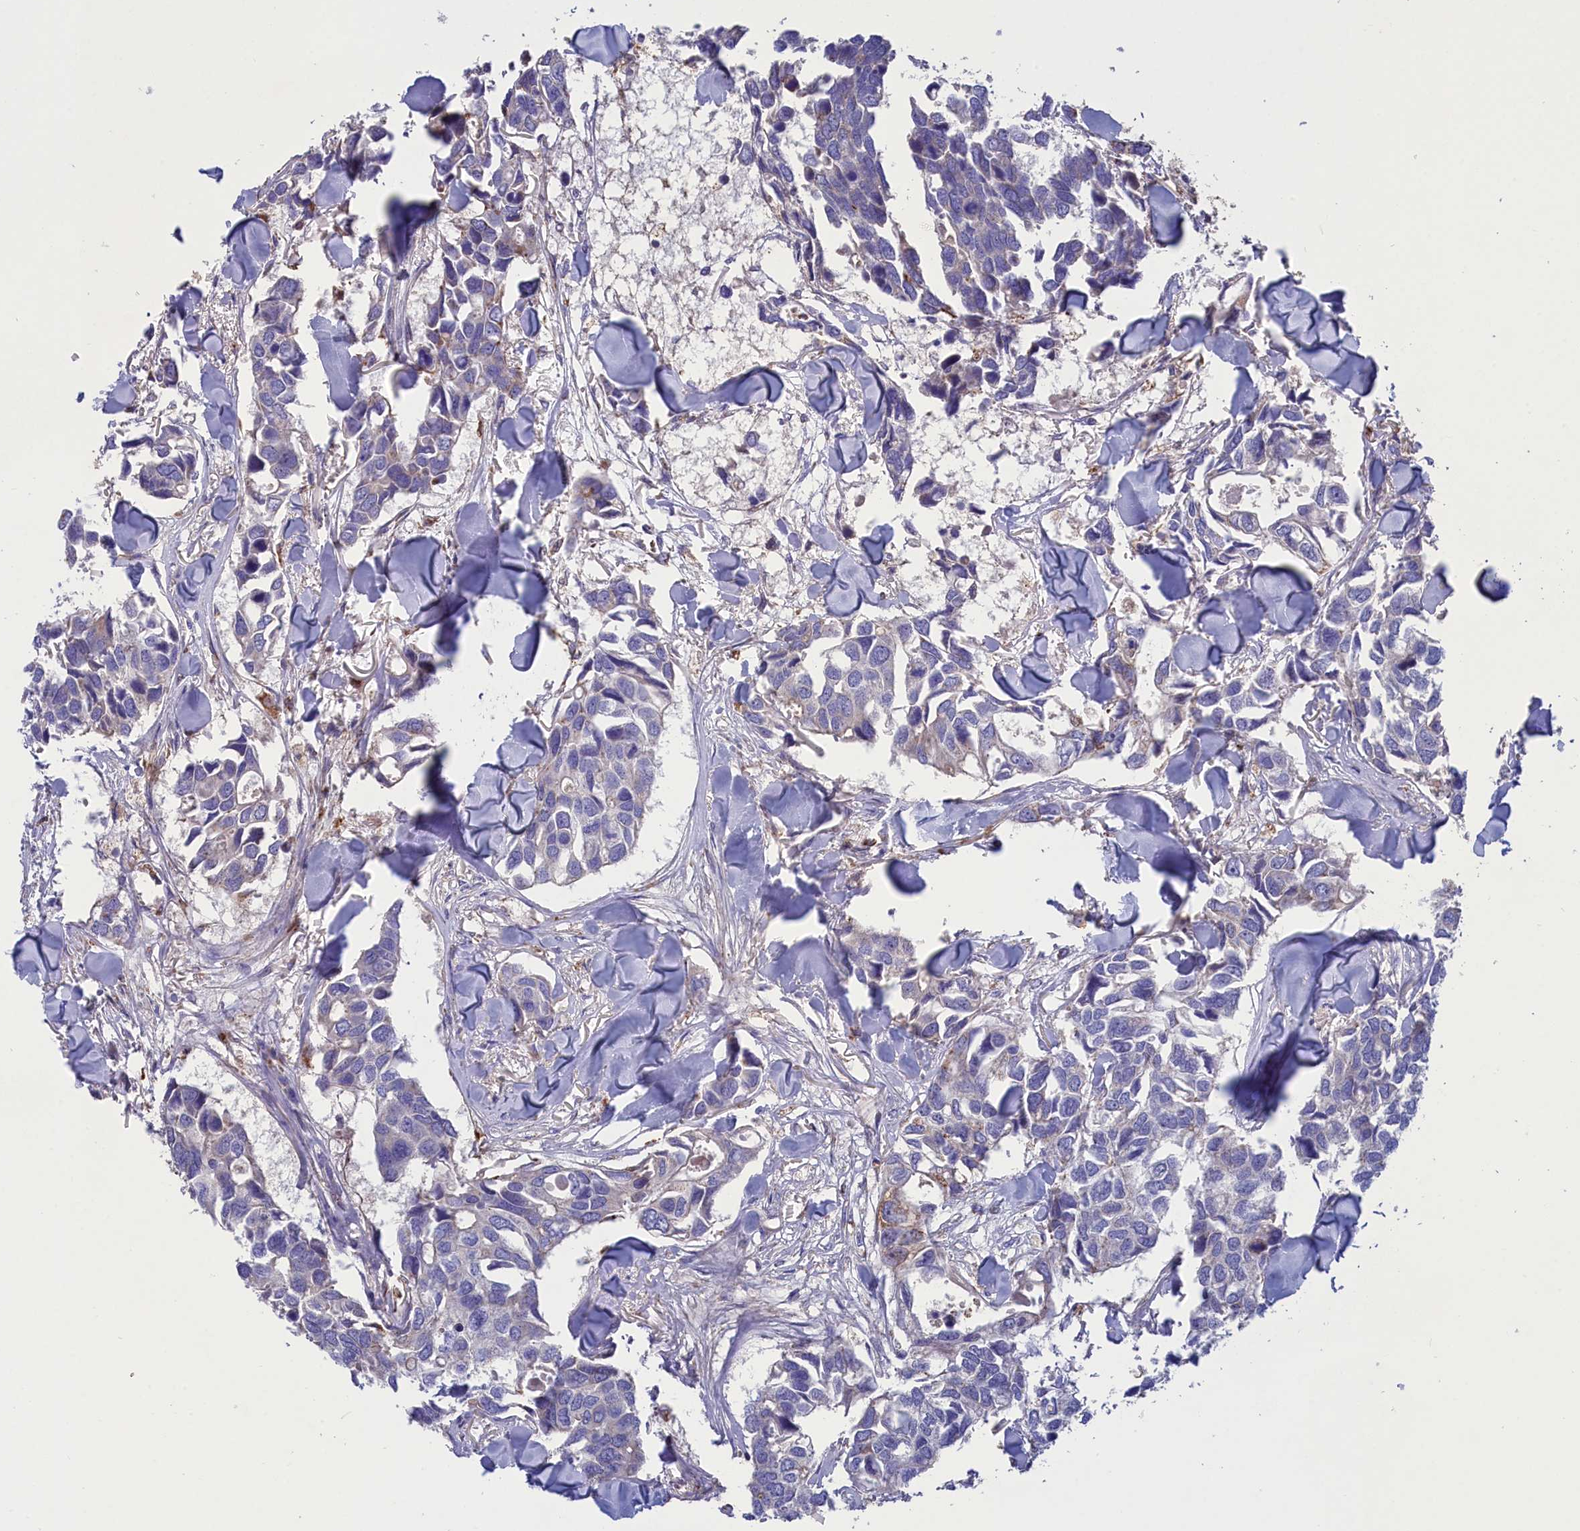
{"staining": {"intensity": "negative", "quantity": "none", "location": "none"}, "tissue": "breast cancer", "cell_type": "Tumor cells", "image_type": "cancer", "snomed": [{"axis": "morphology", "description": "Duct carcinoma"}, {"axis": "topography", "description": "Breast"}], "caption": "Image shows no protein staining in tumor cells of infiltrating ductal carcinoma (breast) tissue.", "gene": "WDR6", "patient": {"sex": "female", "age": 83}}